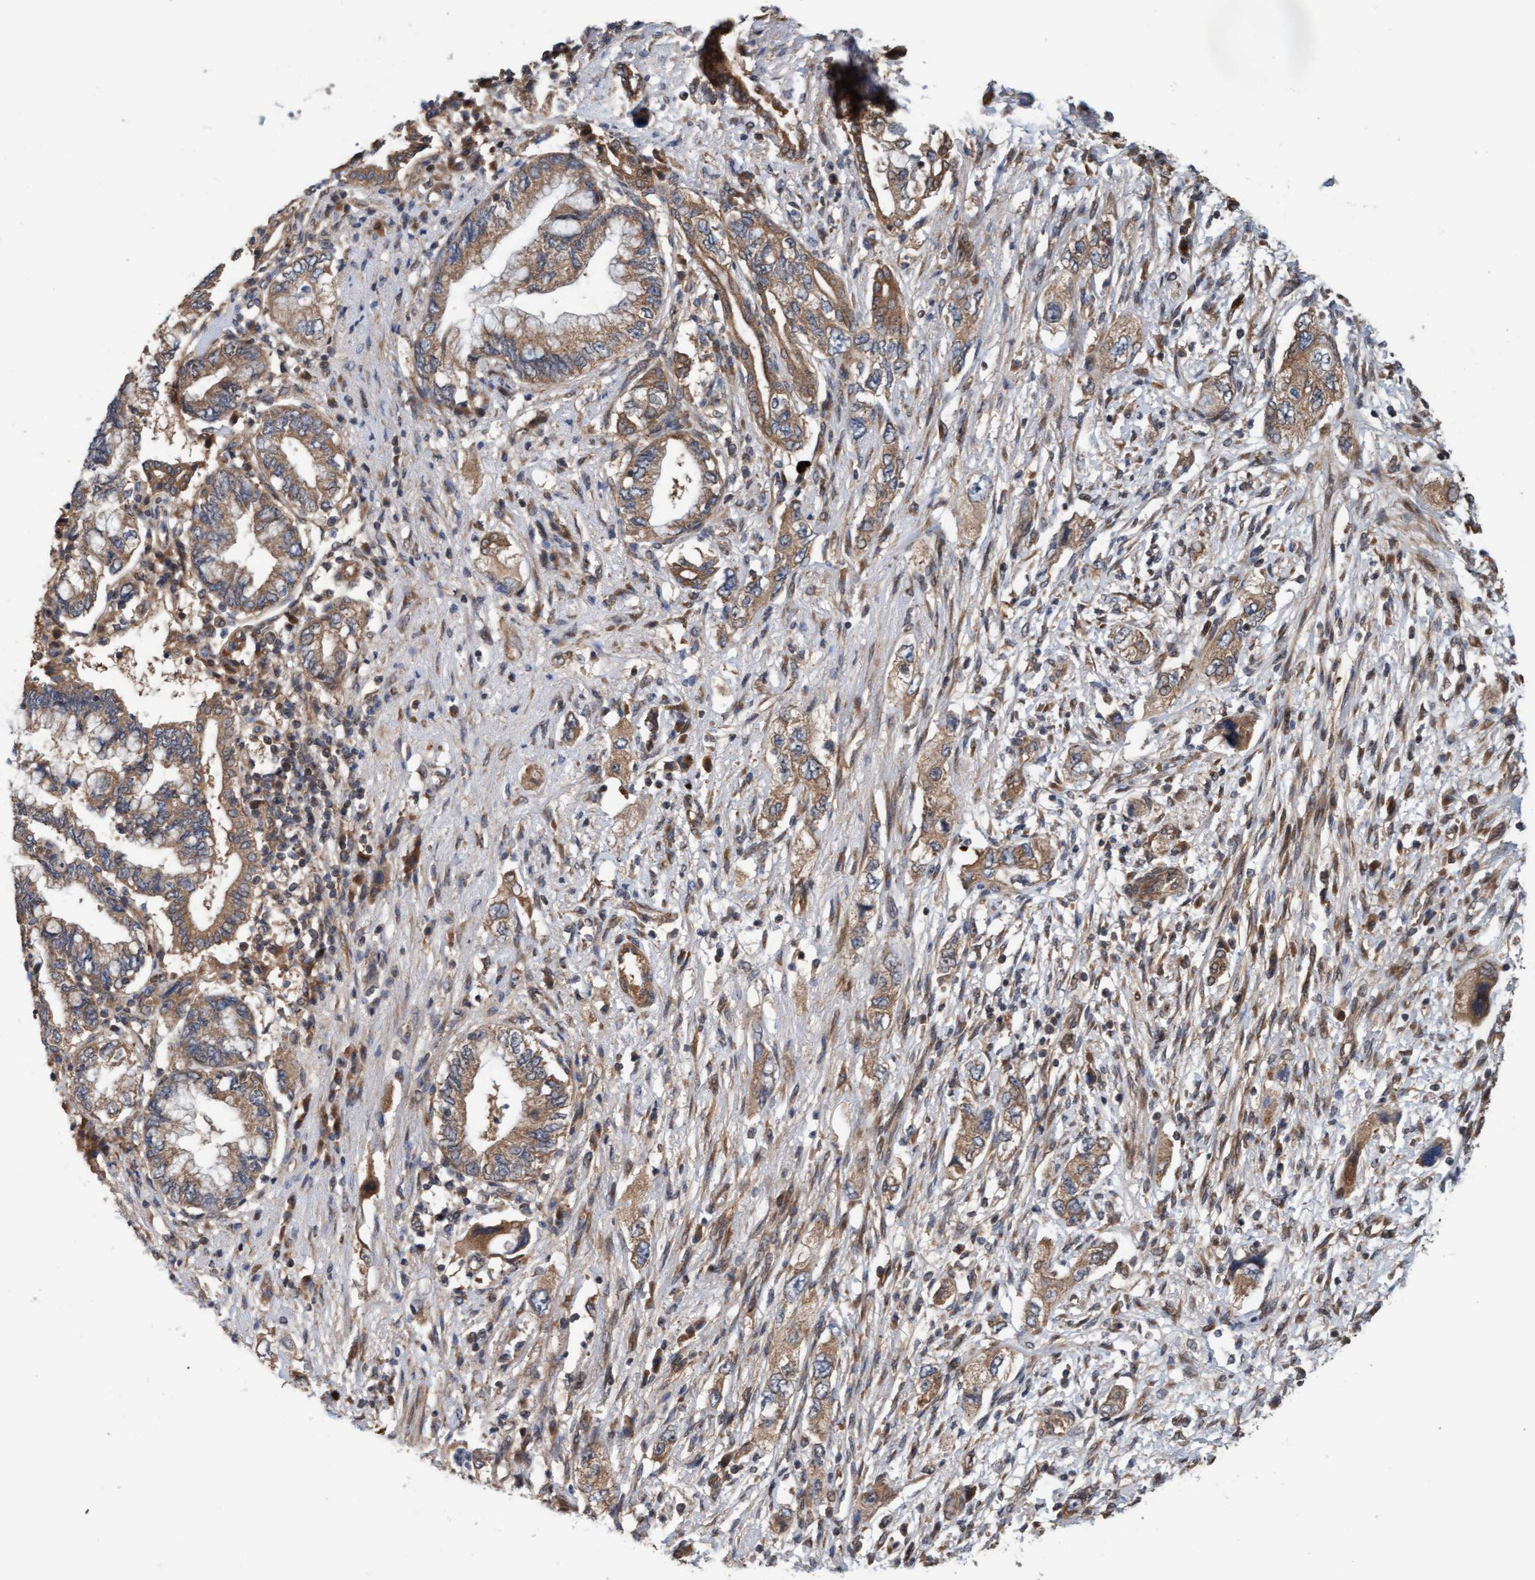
{"staining": {"intensity": "weak", "quantity": ">75%", "location": "cytoplasmic/membranous"}, "tissue": "pancreatic cancer", "cell_type": "Tumor cells", "image_type": "cancer", "snomed": [{"axis": "morphology", "description": "Adenocarcinoma, NOS"}, {"axis": "topography", "description": "Pancreas"}], "caption": "Protein staining demonstrates weak cytoplasmic/membranous positivity in about >75% of tumor cells in pancreatic cancer (adenocarcinoma). (DAB (3,3'-diaminobenzidine) IHC with brightfield microscopy, high magnification).", "gene": "MLXIP", "patient": {"sex": "female", "age": 73}}